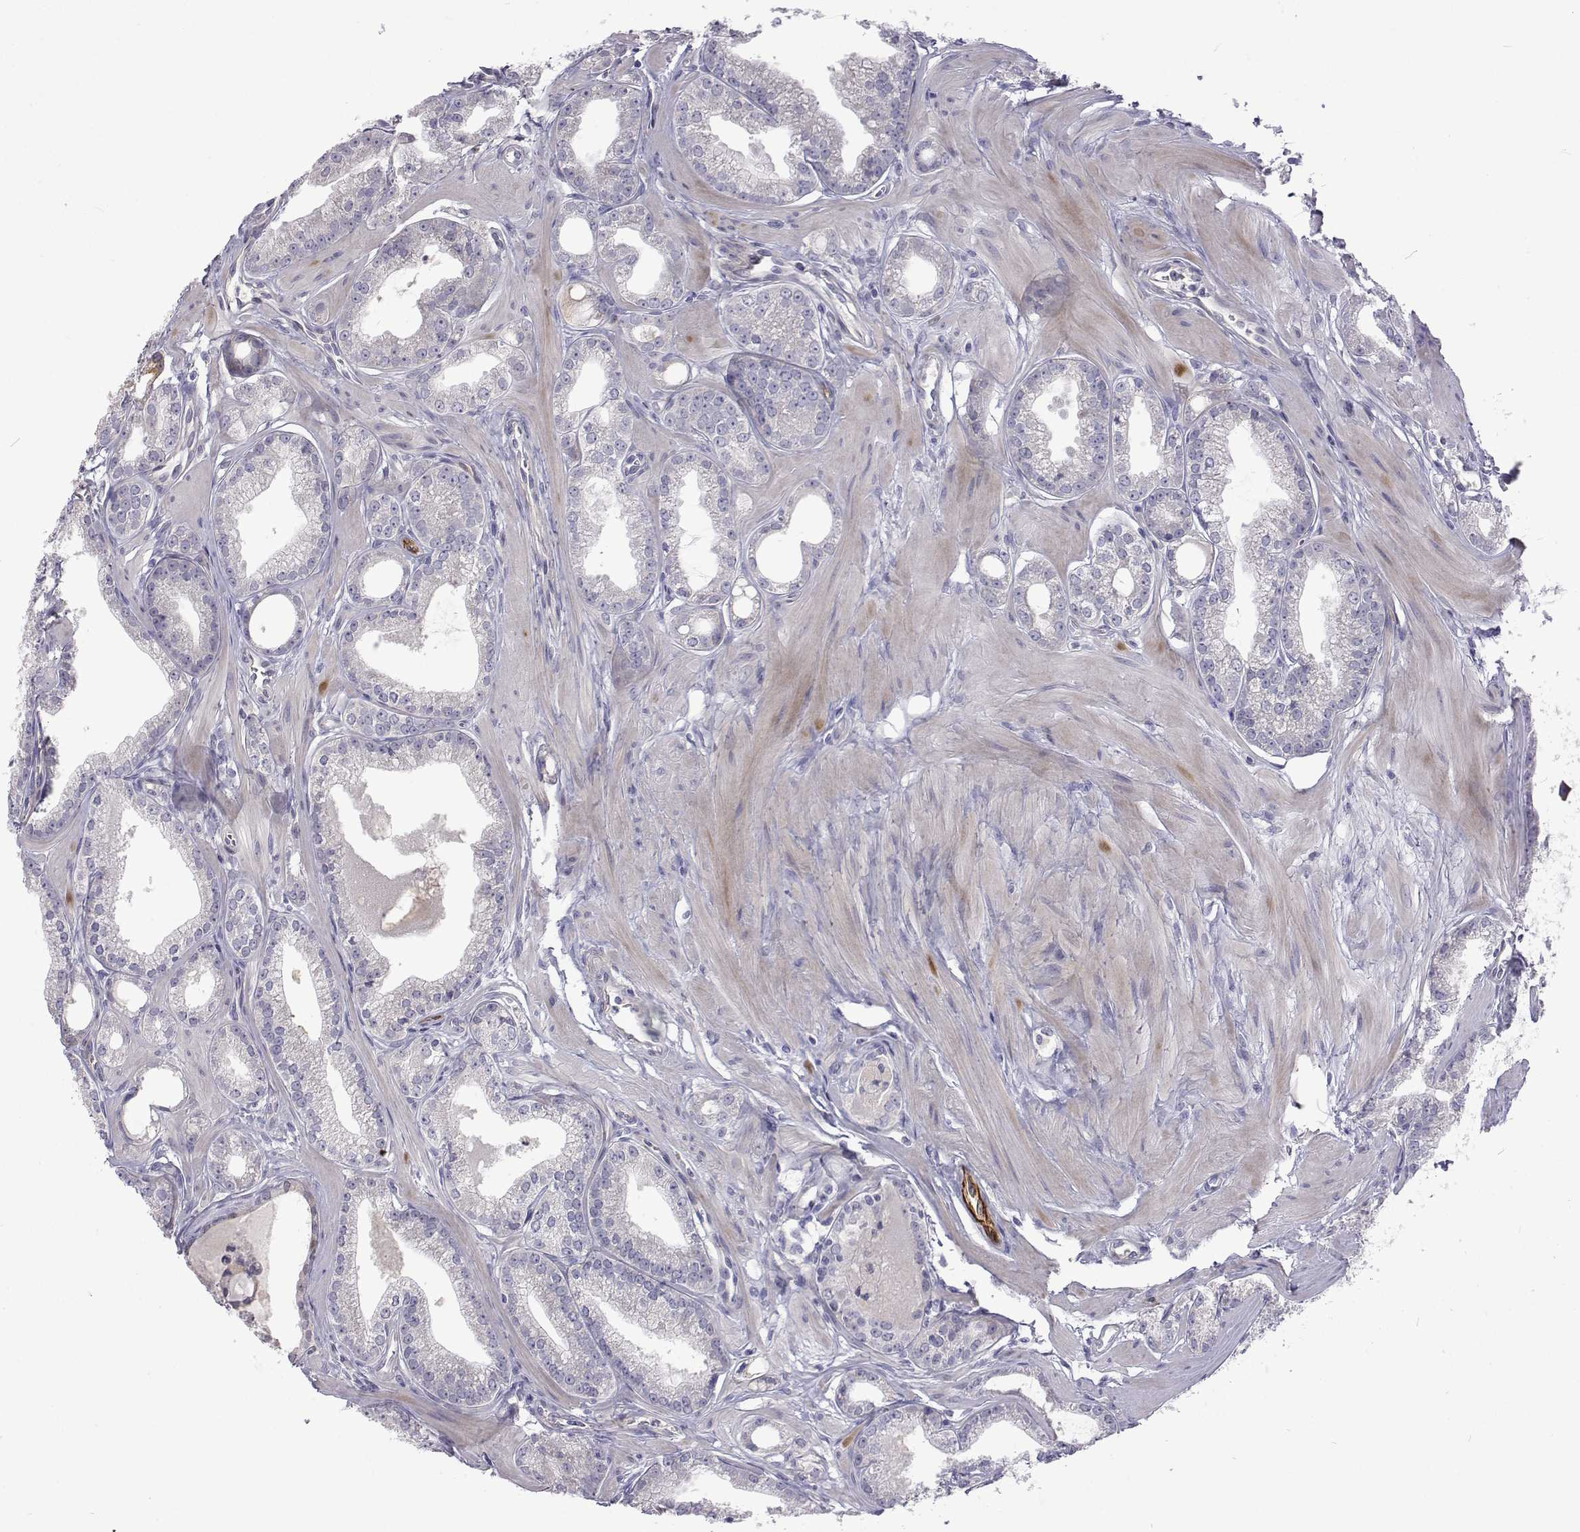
{"staining": {"intensity": "negative", "quantity": "none", "location": "none"}, "tissue": "prostate cancer", "cell_type": "Tumor cells", "image_type": "cancer", "snomed": [{"axis": "morphology", "description": "Adenocarcinoma, NOS"}, {"axis": "topography", "description": "Prostate"}], "caption": "An image of adenocarcinoma (prostate) stained for a protein exhibits no brown staining in tumor cells. (DAB (3,3'-diaminobenzidine) immunohistochemistry (IHC) visualized using brightfield microscopy, high magnification).", "gene": "NPR3", "patient": {"sex": "male", "age": 71}}